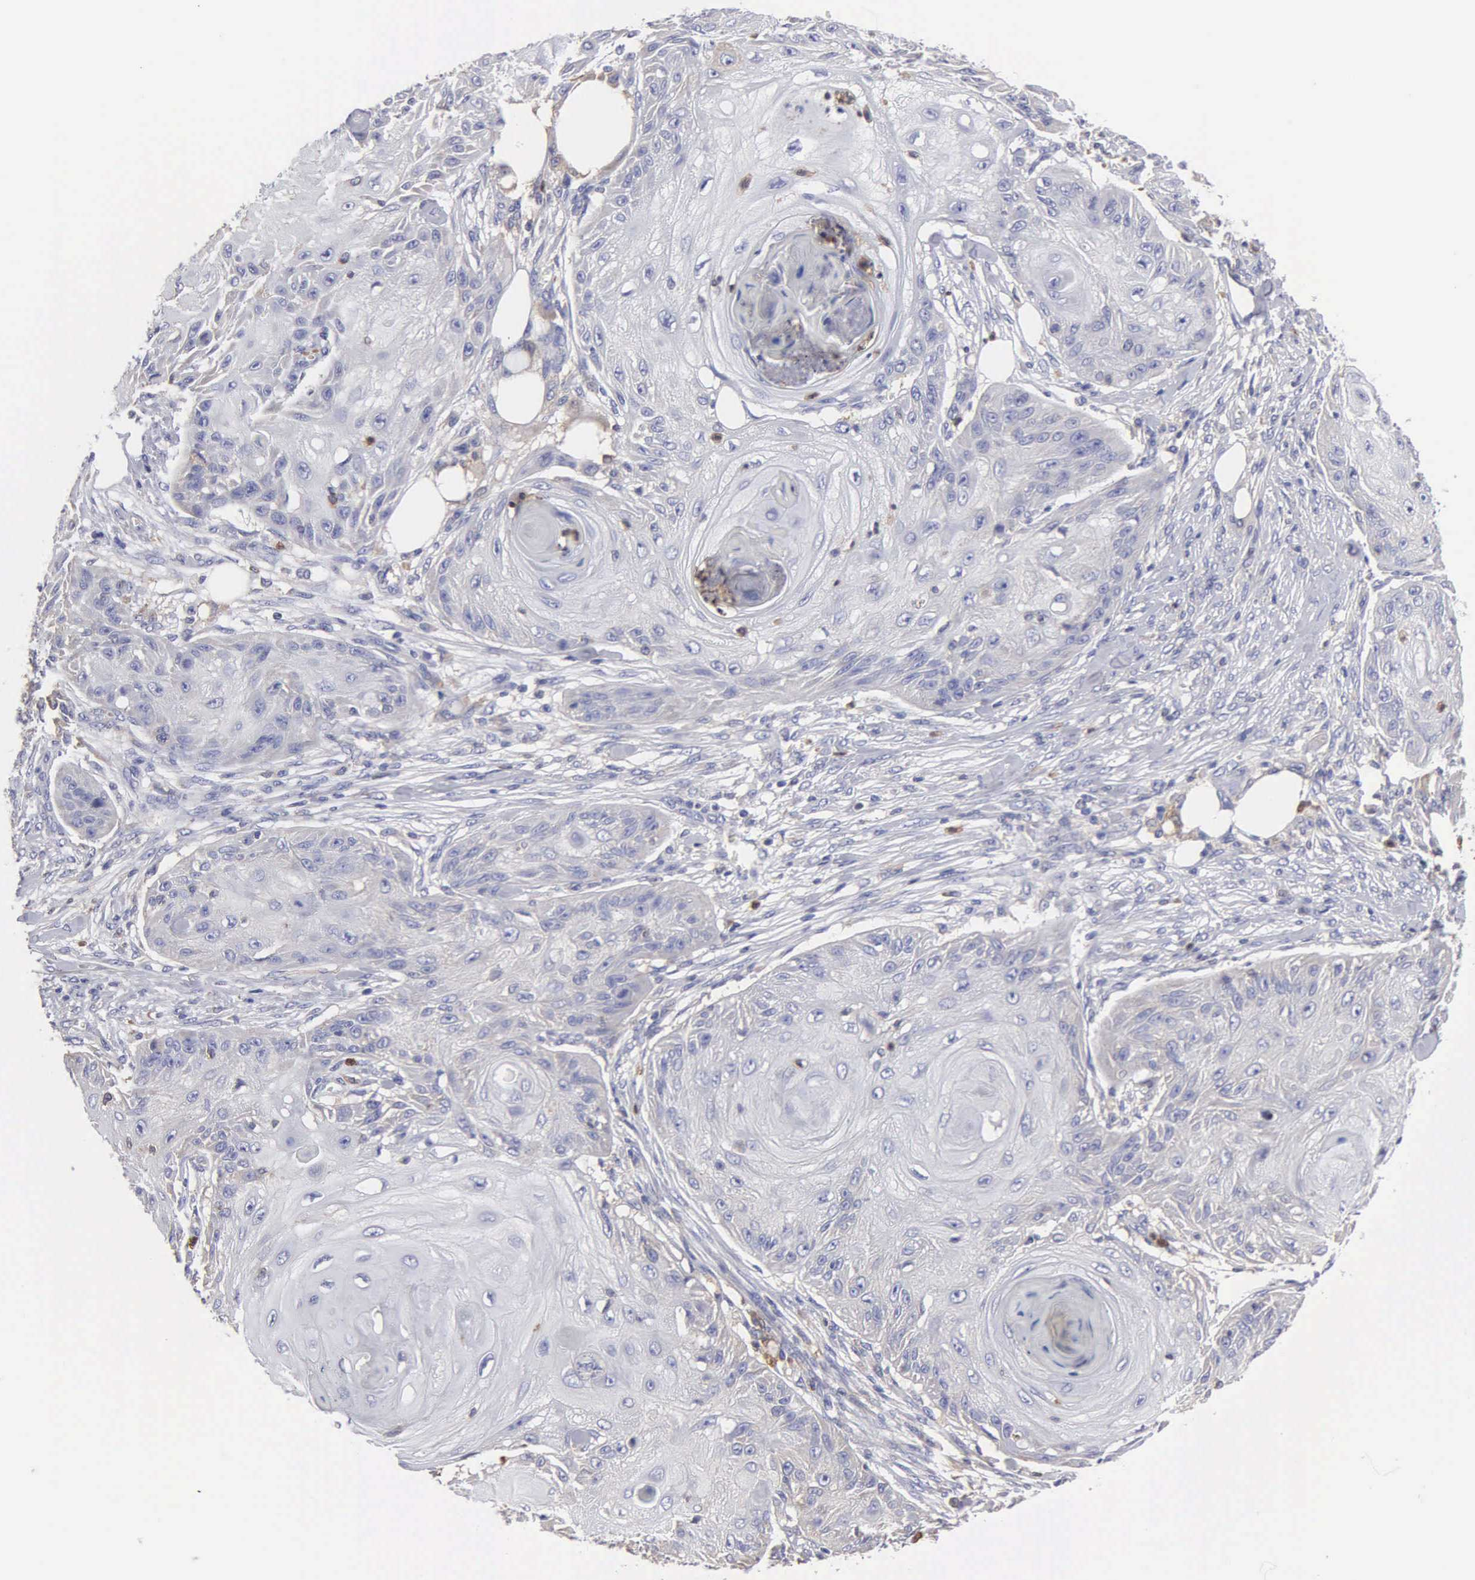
{"staining": {"intensity": "negative", "quantity": "none", "location": "none"}, "tissue": "skin cancer", "cell_type": "Tumor cells", "image_type": "cancer", "snomed": [{"axis": "morphology", "description": "Squamous cell carcinoma, NOS"}, {"axis": "topography", "description": "Skin"}], "caption": "Protein analysis of skin cancer displays no significant expression in tumor cells. Nuclei are stained in blue.", "gene": "G6PD", "patient": {"sex": "female", "age": 88}}